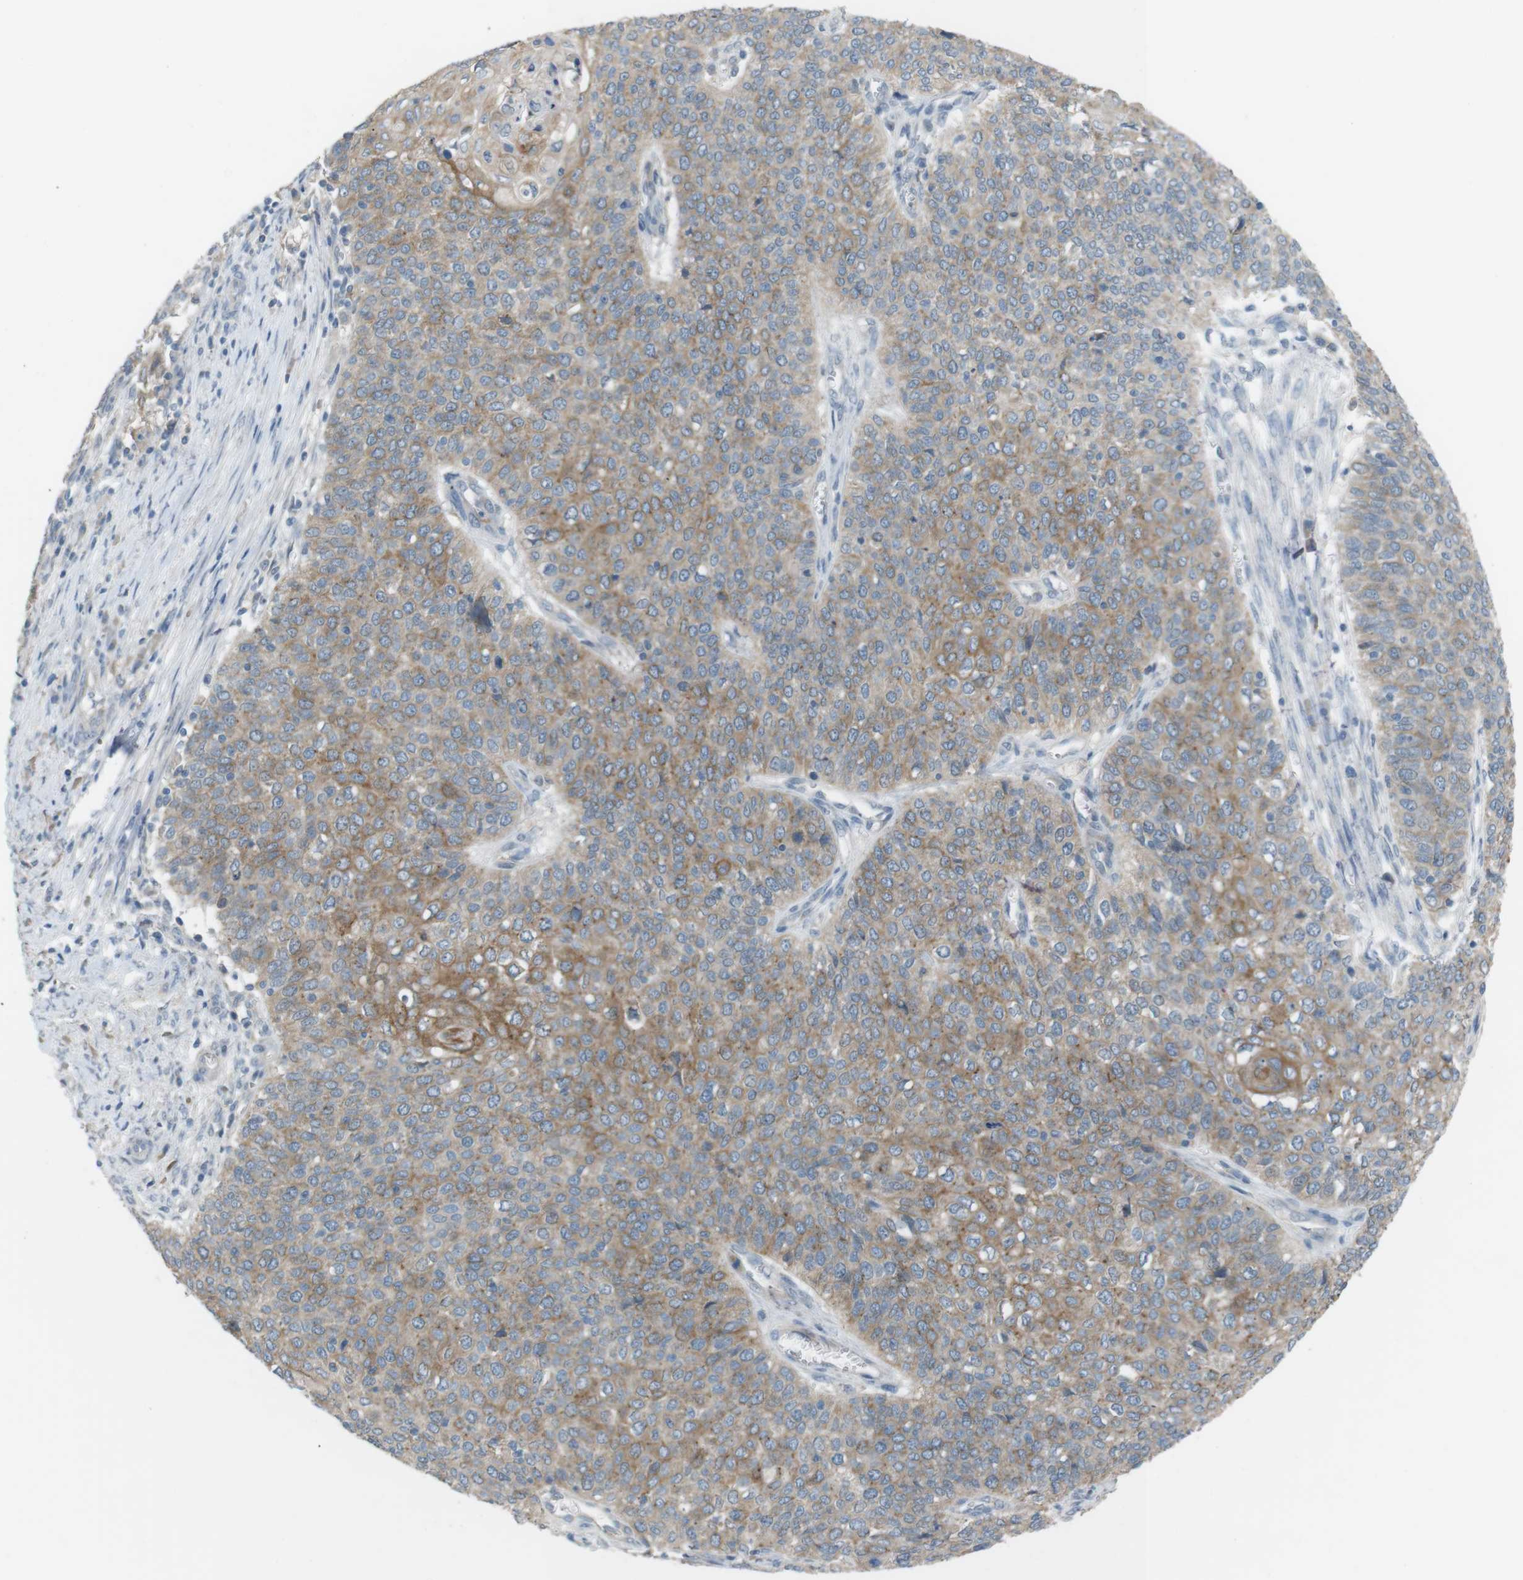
{"staining": {"intensity": "moderate", "quantity": ">75%", "location": "cytoplasmic/membranous"}, "tissue": "cervical cancer", "cell_type": "Tumor cells", "image_type": "cancer", "snomed": [{"axis": "morphology", "description": "Squamous cell carcinoma, NOS"}, {"axis": "topography", "description": "Cervix"}], "caption": "Brown immunohistochemical staining in cervical cancer reveals moderate cytoplasmic/membranous staining in approximately >75% of tumor cells. The staining was performed using DAB (3,3'-diaminobenzidine), with brown indicating positive protein expression. Nuclei are stained blue with hematoxylin.", "gene": "RTN3", "patient": {"sex": "female", "age": 39}}